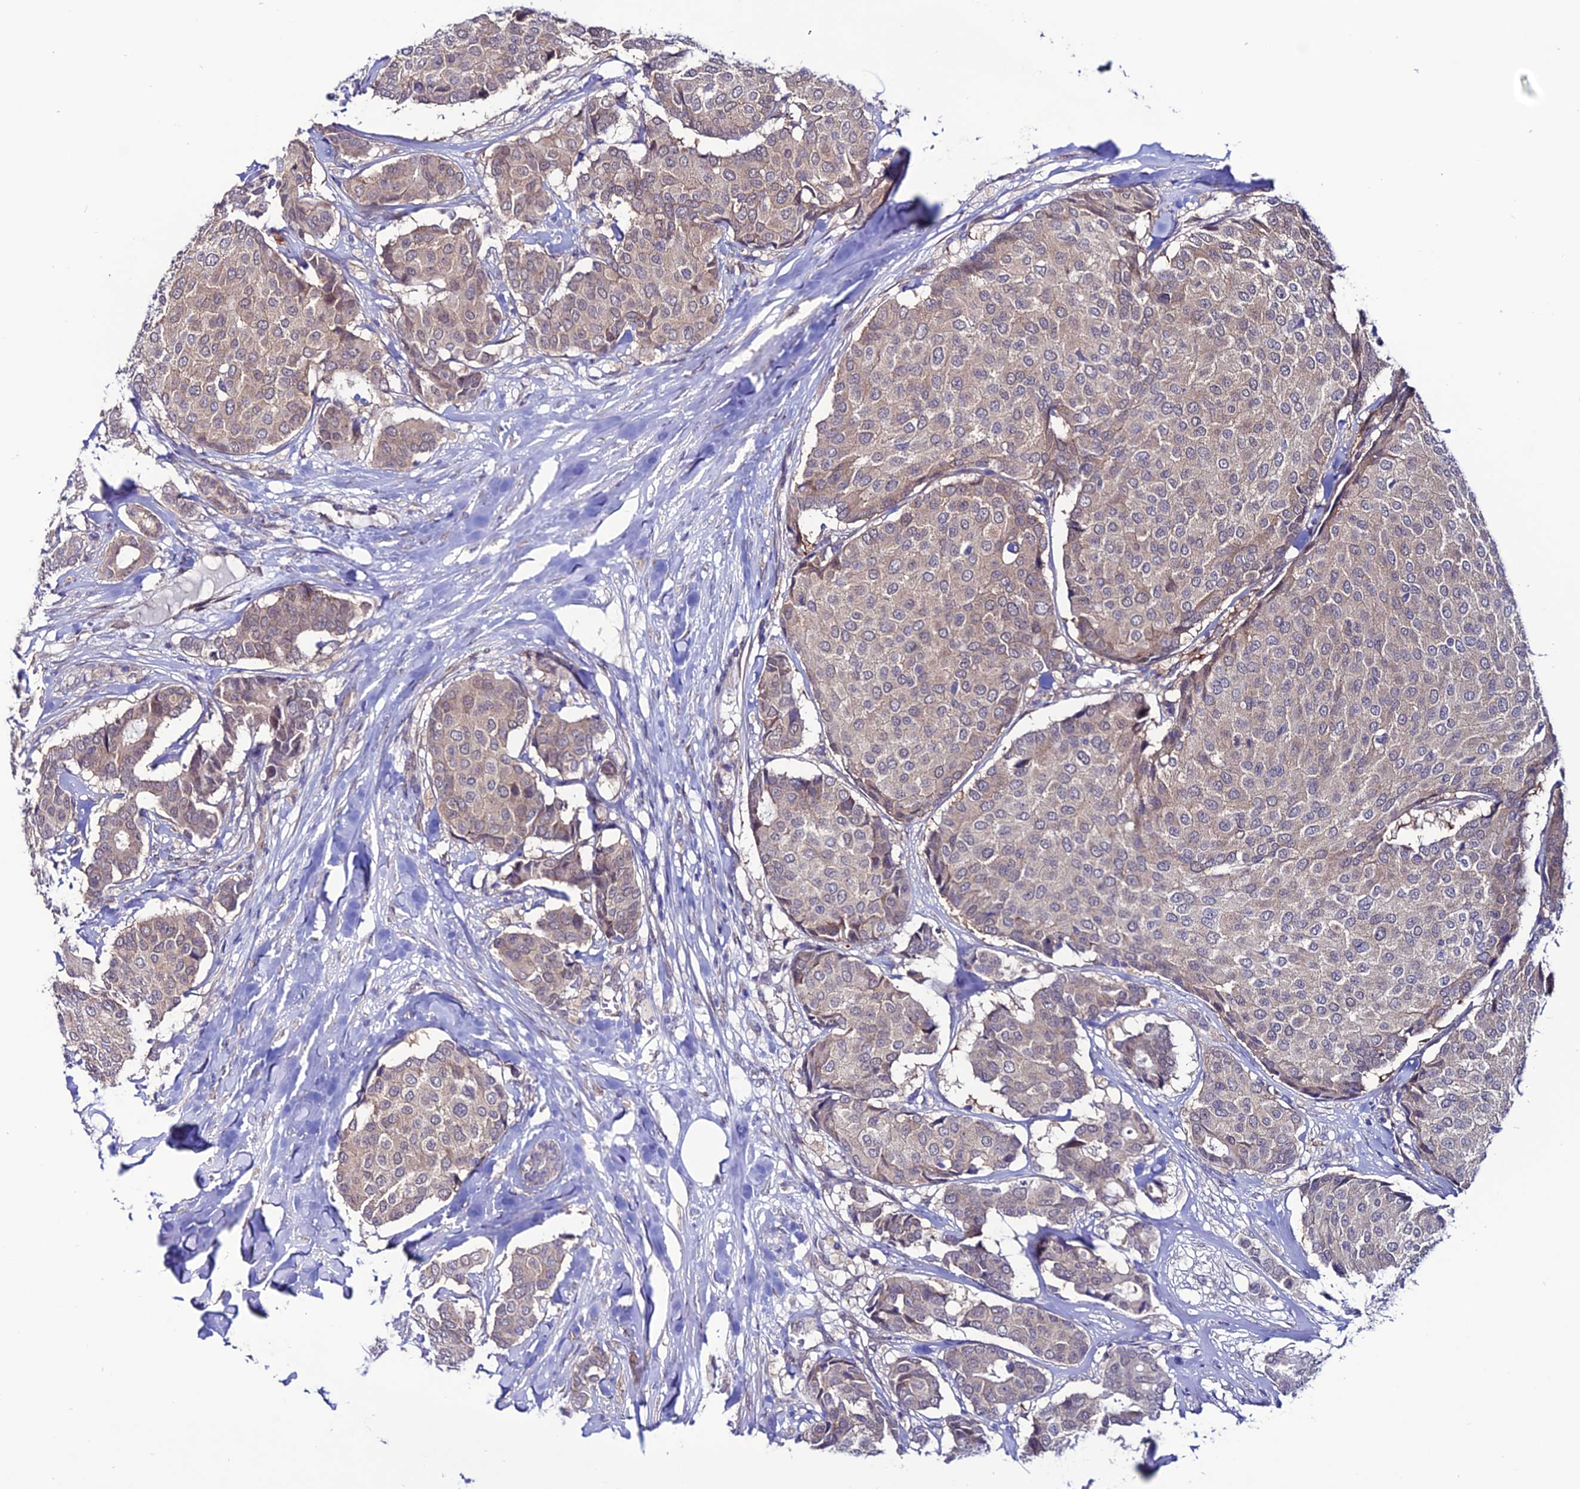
{"staining": {"intensity": "weak", "quantity": "25%-75%", "location": "cytoplasmic/membranous"}, "tissue": "breast cancer", "cell_type": "Tumor cells", "image_type": "cancer", "snomed": [{"axis": "morphology", "description": "Duct carcinoma"}, {"axis": "topography", "description": "Breast"}], "caption": "This is an image of immunohistochemistry staining of invasive ductal carcinoma (breast), which shows weak positivity in the cytoplasmic/membranous of tumor cells.", "gene": "FZD8", "patient": {"sex": "female", "age": 75}}